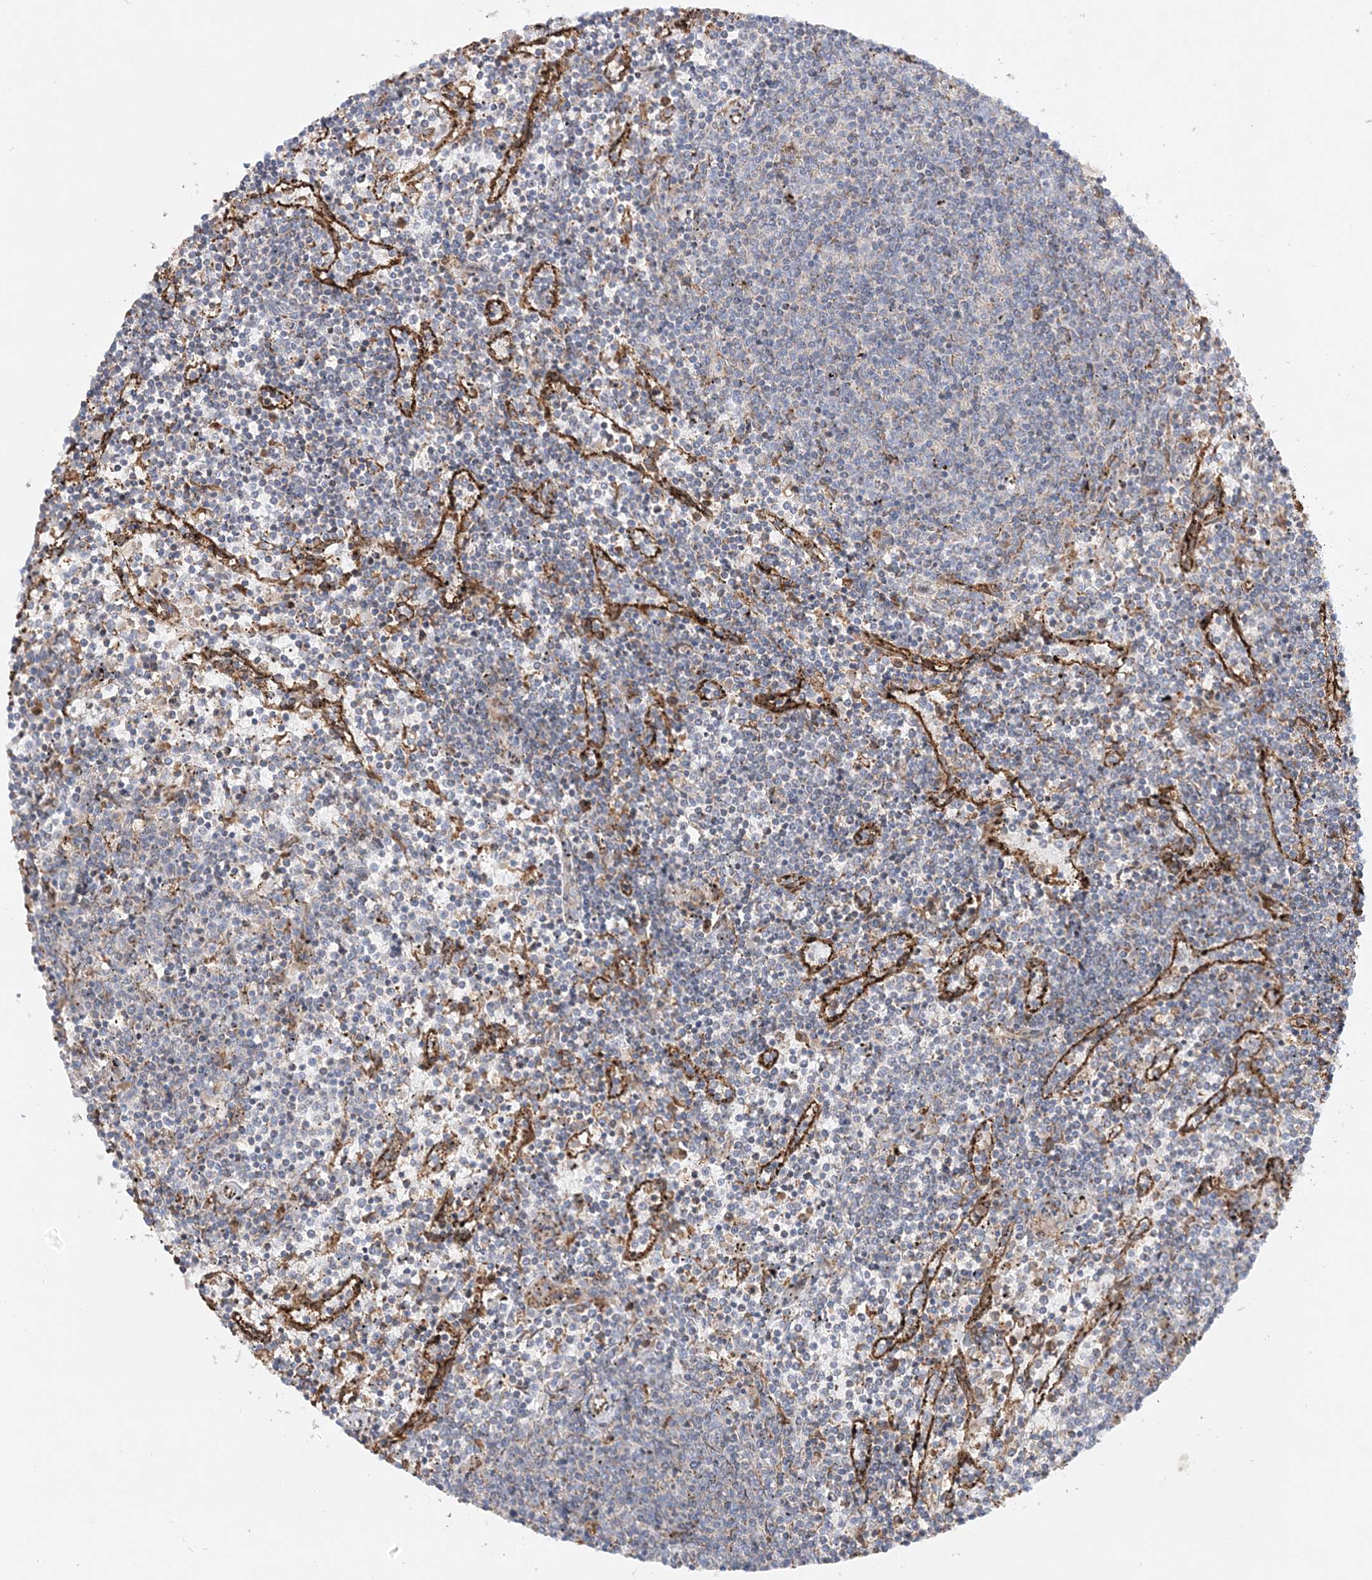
{"staining": {"intensity": "negative", "quantity": "none", "location": "none"}, "tissue": "lymphoma", "cell_type": "Tumor cells", "image_type": "cancer", "snomed": [{"axis": "morphology", "description": "Malignant lymphoma, non-Hodgkin's type, Low grade"}, {"axis": "topography", "description": "Spleen"}], "caption": "Micrograph shows no significant protein expression in tumor cells of lymphoma.", "gene": "ZFYVE16", "patient": {"sex": "female", "age": 50}}